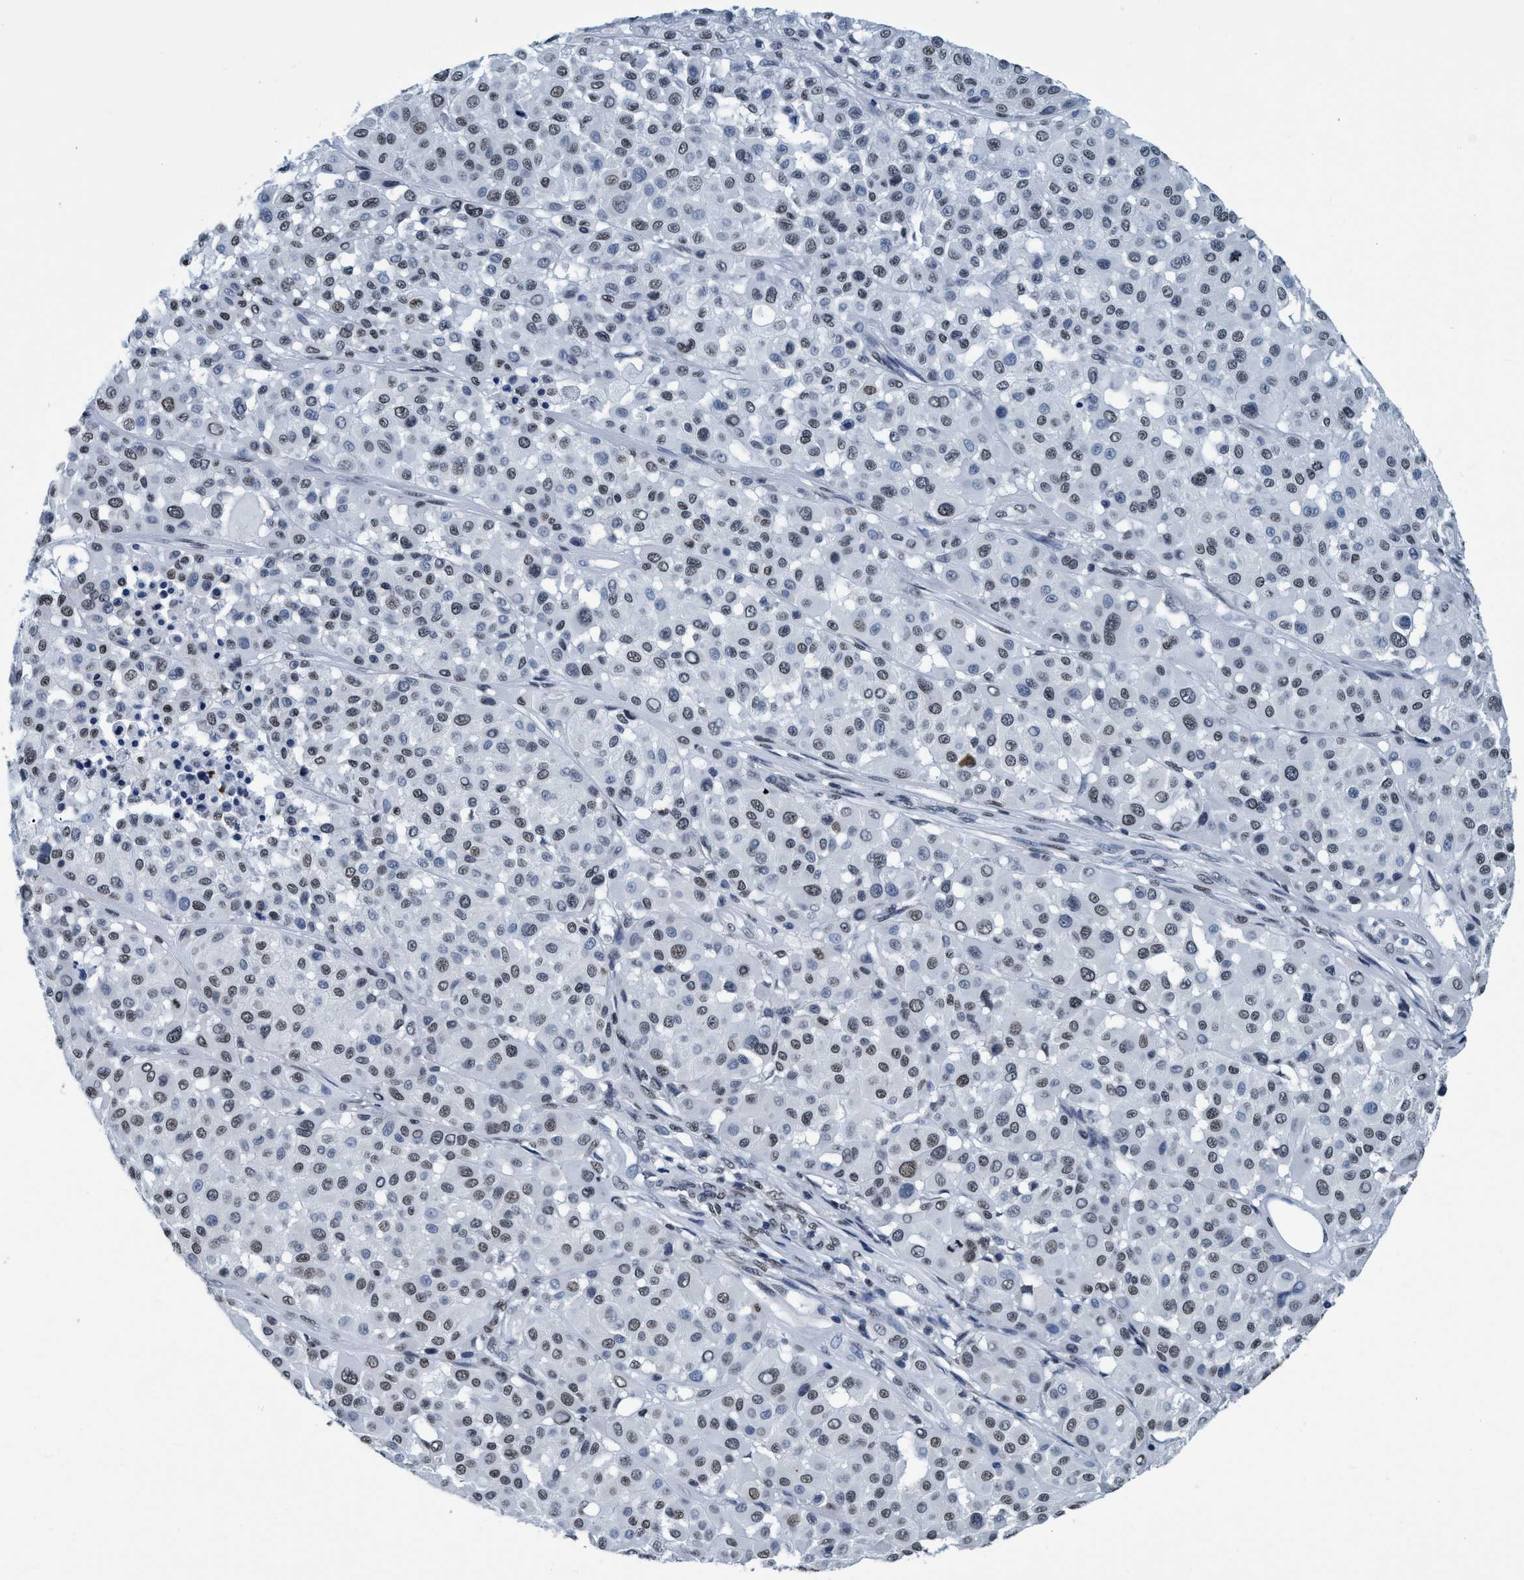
{"staining": {"intensity": "weak", "quantity": ">75%", "location": "nuclear"}, "tissue": "melanoma", "cell_type": "Tumor cells", "image_type": "cancer", "snomed": [{"axis": "morphology", "description": "Malignant melanoma, Metastatic site"}, {"axis": "topography", "description": "Soft tissue"}], "caption": "Immunohistochemical staining of human melanoma demonstrates weak nuclear protein positivity in approximately >75% of tumor cells.", "gene": "CCNE2", "patient": {"sex": "male", "age": 41}}